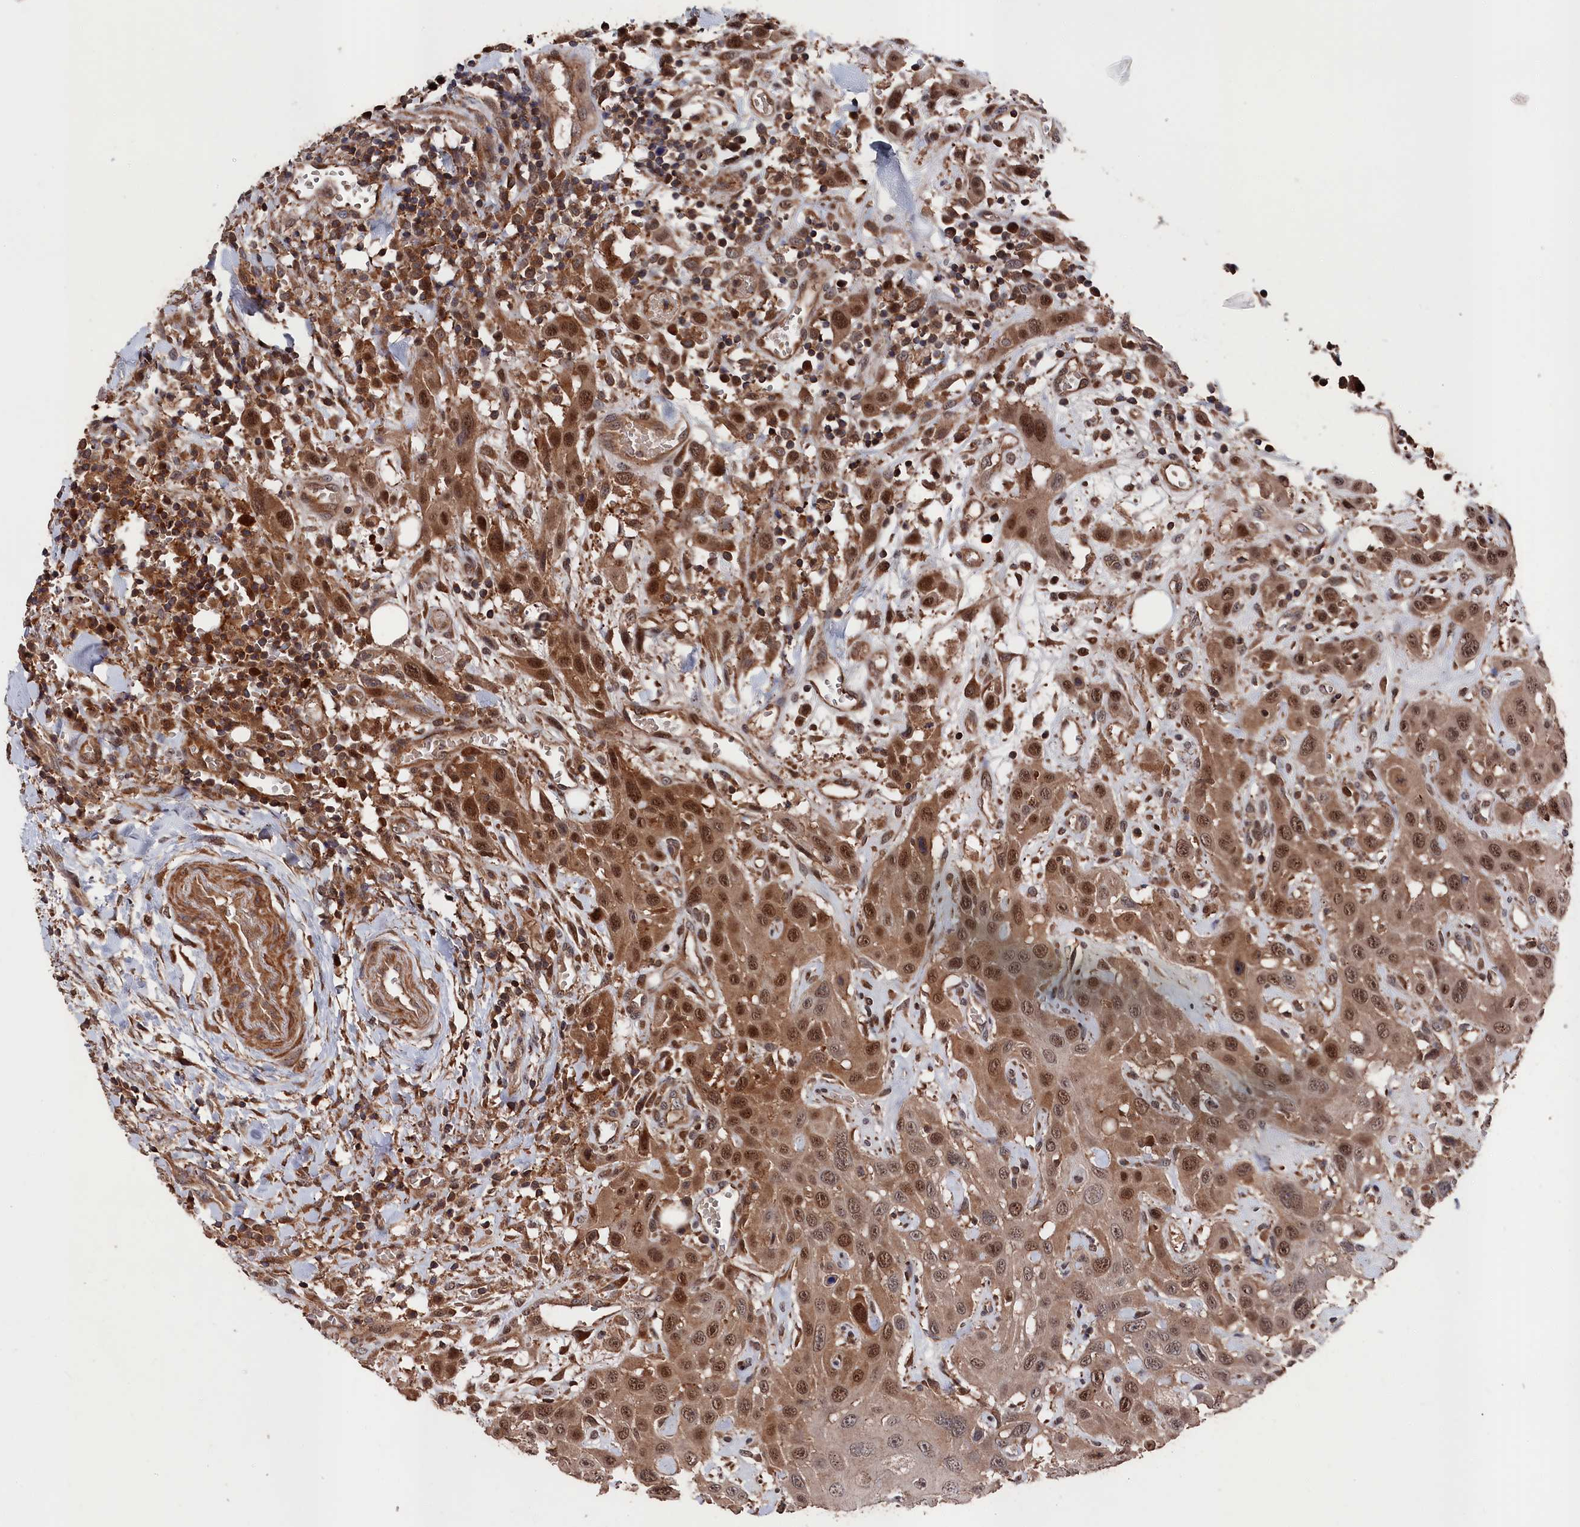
{"staining": {"intensity": "moderate", "quantity": ">75%", "location": "cytoplasmic/membranous,nuclear"}, "tissue": "head and neck cancer", "cell_type": "Tumor cells", "image_type": "cancer", "snomed": [{"axis": "morphology", "description": "Squamous cell carcinoma, NOS"}, {"axis": "topography", "description": "Head-Neck"}], "caption": "Head and neck cancer stained for a protein exhibits moderate cytoplasmic/membranous and nuclear positivity in tumor cells.", "gene": "RMI2", "patient": {"sex": "male", "age": 81}}